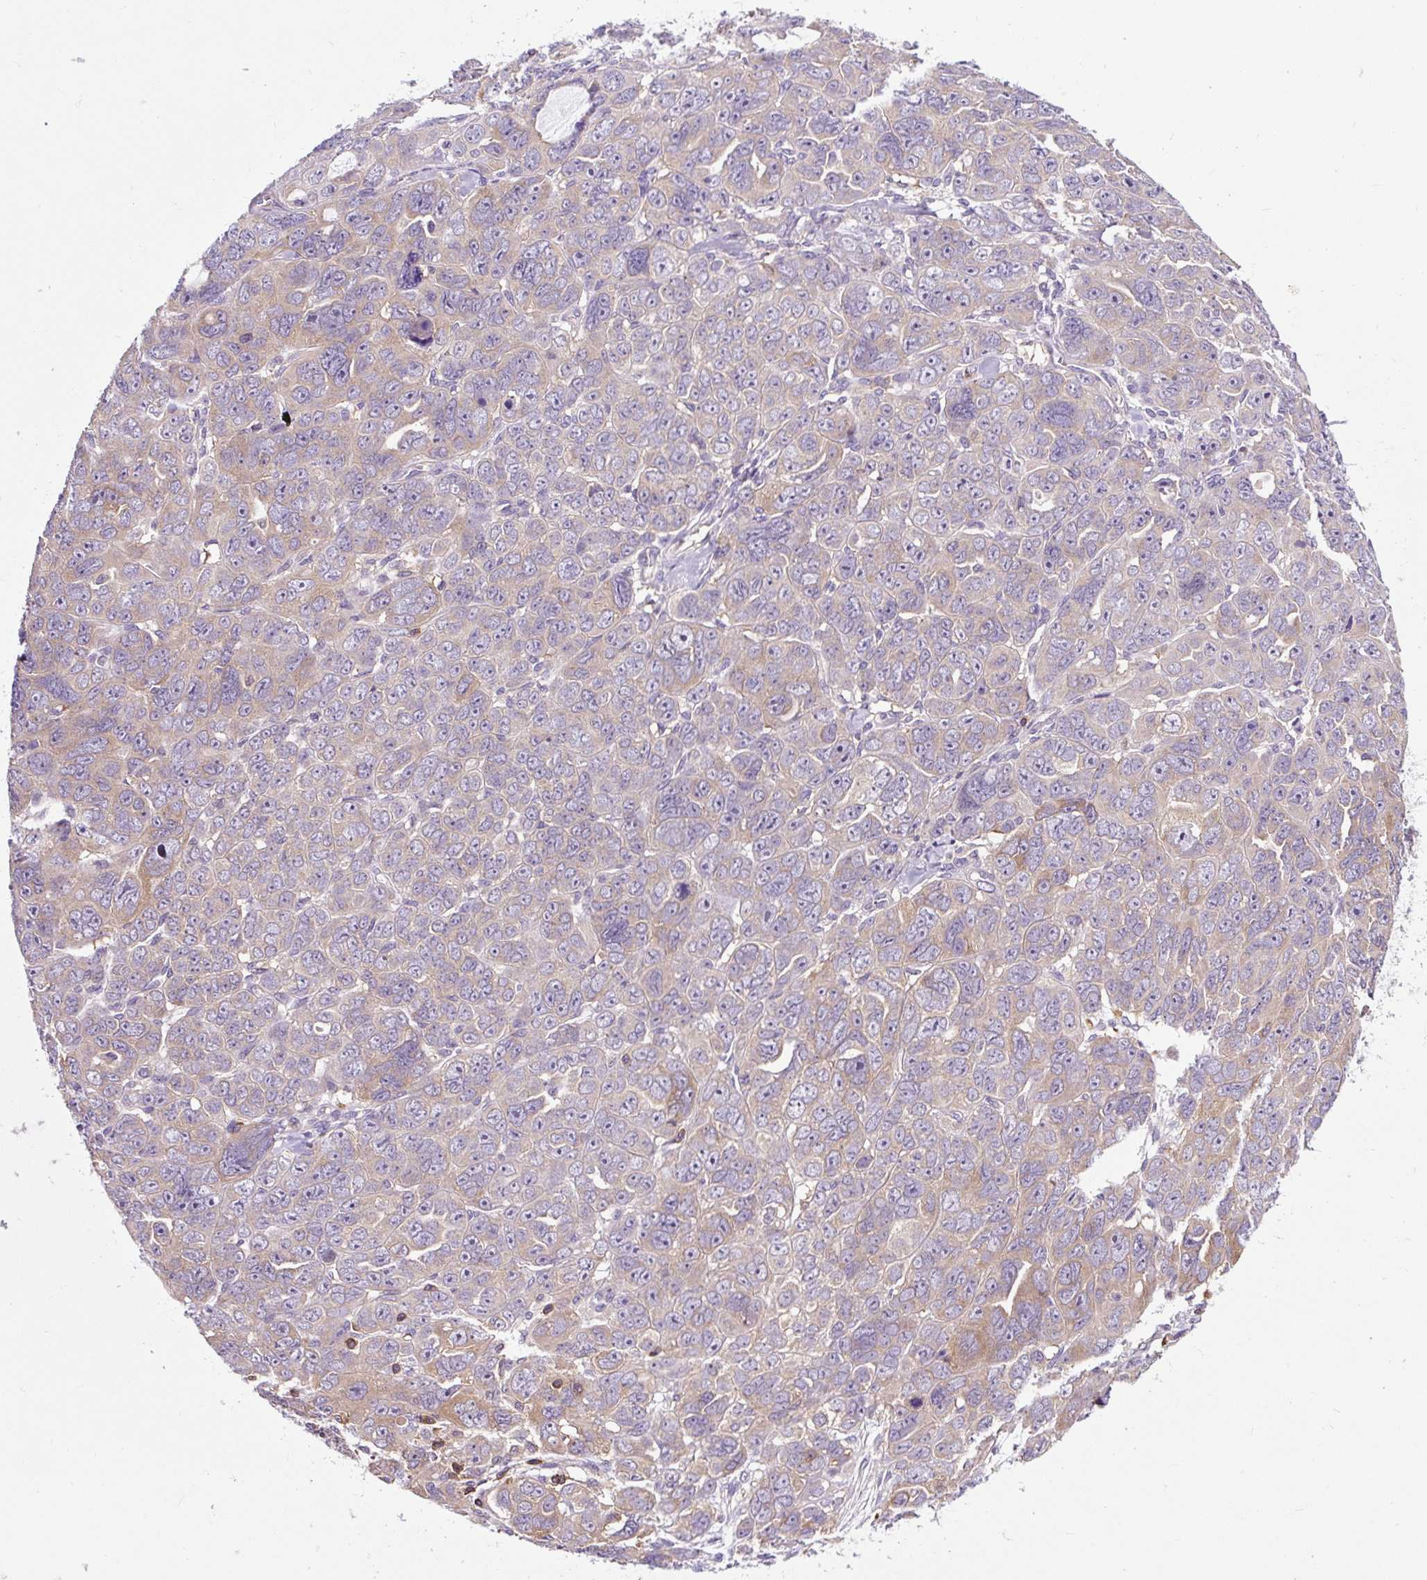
{"staining": {"intensity": "negative", "quantity": "none", "location": "none"}, "tissue": "ovarian cancer", "cell_type": "Tumor cells", "image_type": "cancer", "snomed": [{"axis": "morphology", "description": "Cystadenocarcinoma, serous, NOS"}, {"axis": "topography", "description": "Ovary"}], "caption": "DAB (3,3'-diaminobenzidine) immunohistochemical staining of human ovarian serous cystadenocarcinoma demonstrates no significant positivity in tumor cells.", "gene": "CISD3", "patient": {"sex": "female", "age": 63}}